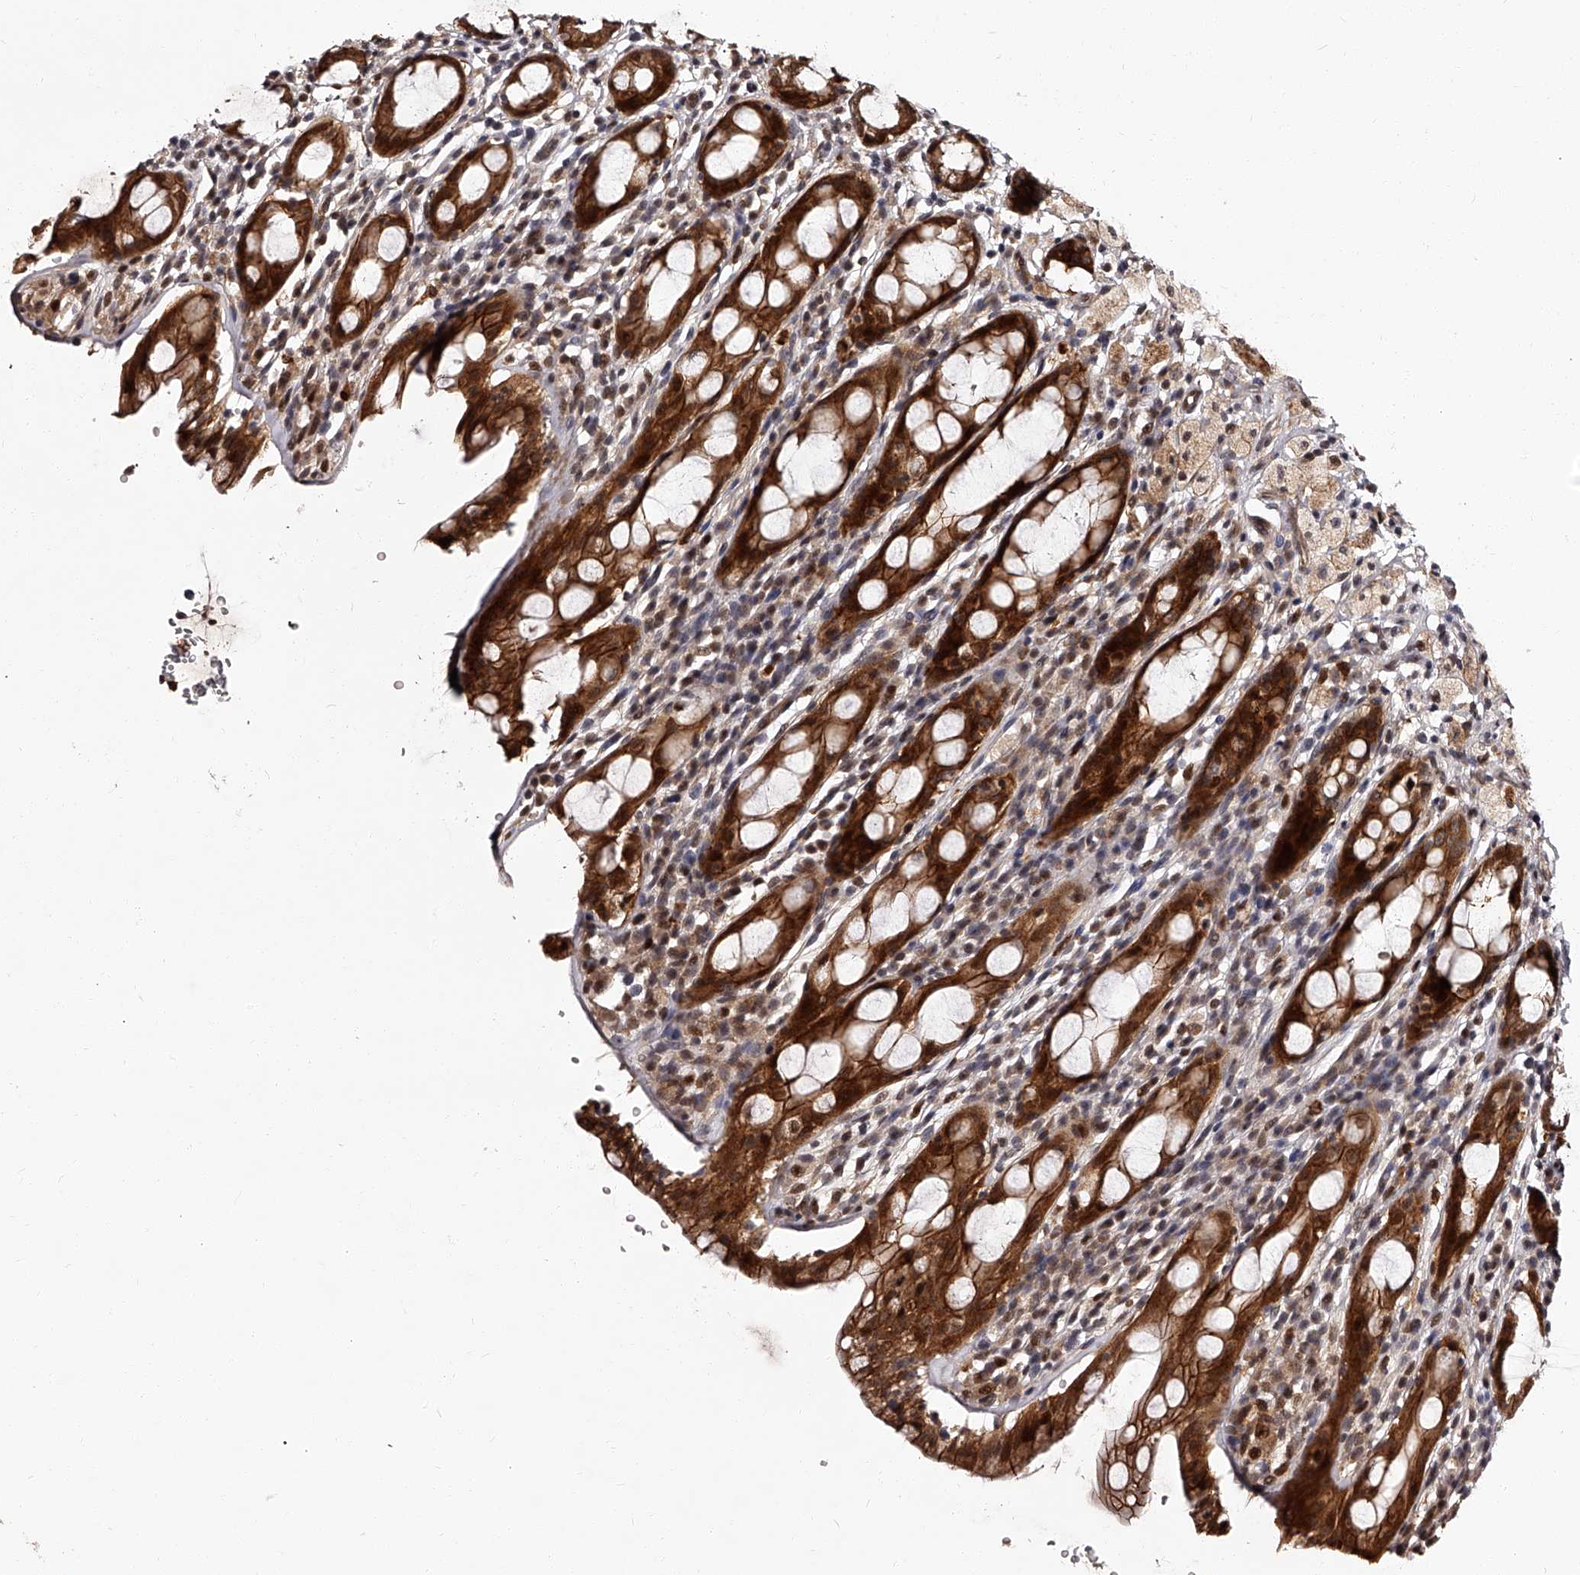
{"staining": {"intensity": "strong", "quantity": ">75%", "location": "cytoplasmic/membranous,nuclear"}, "tissue": "rectum", "cell_type": "Glandular cells", "image_type": "normal", "snomed": [{"axis": "morphology", "description": "Normal tissue, NOS"}, {"axis": "topography", "description": "Rectum"}], "caption": "Brown immunohistochemical staining in benign human rectum displays strong cytoplasmic/membranous,nuclear staining in approximately >75% of glandular cells.", "gene": "RSC1A1", "patient": {"sex": "male", "age": 44}}